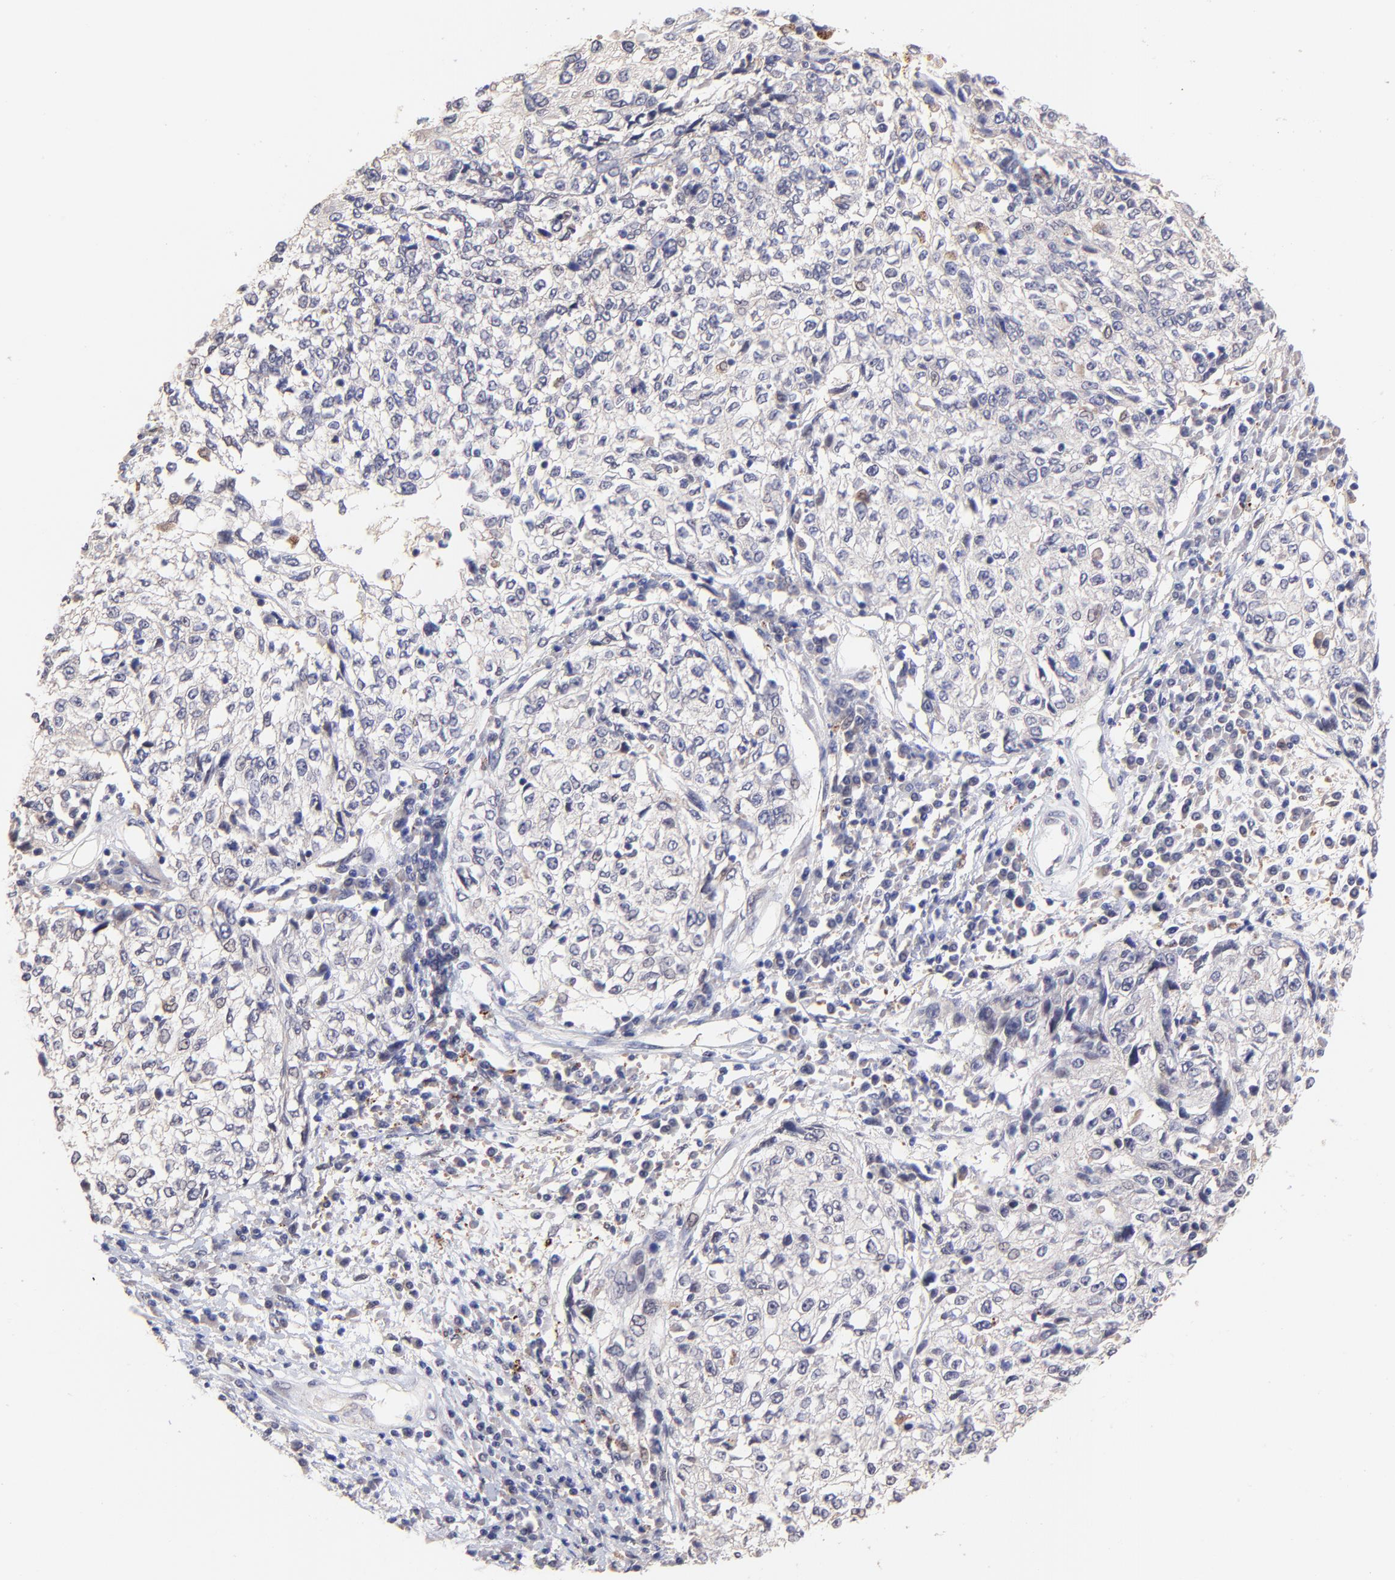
{"staining": {"intensity": "negative", "quantity": "none", "location": "none"}, "tissue": "cervical cancer", "cell_type": "Tumor cells", "image_type": "cancer", "snomed": [{"axis": "morphology", "description": "Squamous cell carcinoma, NOS"}, {"axis": "topography", "description": "Cervix"}], "caption": "A micrograph of human cervical cancer is negative for staining in tumor cells. (IHC, brightfield microscopy, high magnification).", "gene": "ZNF747", "patient": {"sex": "female", "age": 57}}